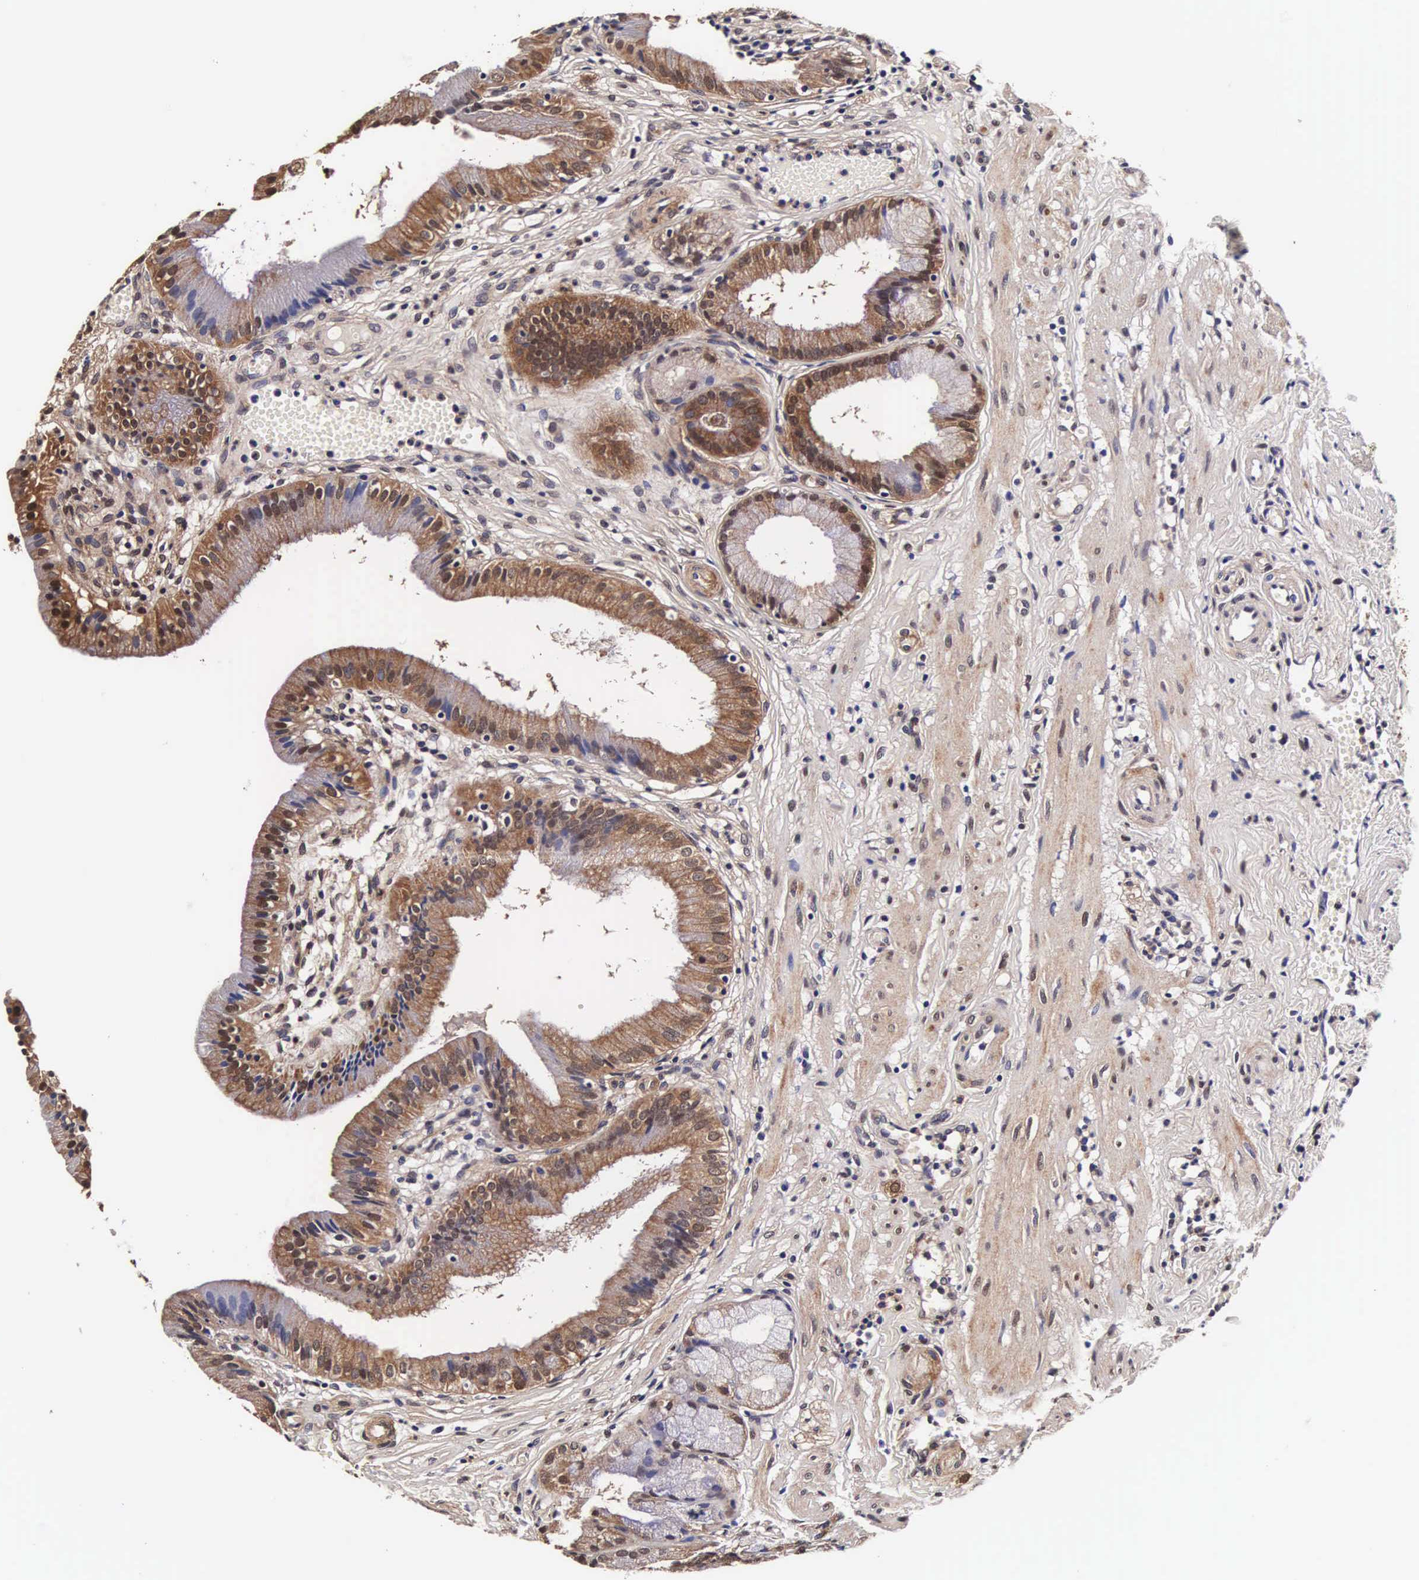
{"staining": {"intensity": "moderate", "quantity": "25%-75%", "location": "cytoplasmic/membranous,nuclear"}, "tissue": "gallbladder", "cell_type": "Glandular cells", "image_type": "normal", "snomed": [{"axis": "morphology", "description": "Normal tissue, NOS"}, {"axis": "topography", "description": "Gallbladder"}], "caption": "Brown immunohistochemical staining in normal gallbladder demonstrates moderate cytoplasmic/membranous,nuclear positivity in approximately 25%-75% of glandular cells. The staining was performed using DAB (3,3'-diaminobenzidine) to visualize the protein expression in brown, while the nuclei were stained in blue with hematoxylin (Magnification: 20x).", "gene": "TECPR2", "patient": {"sex": "male", "age": 28}}